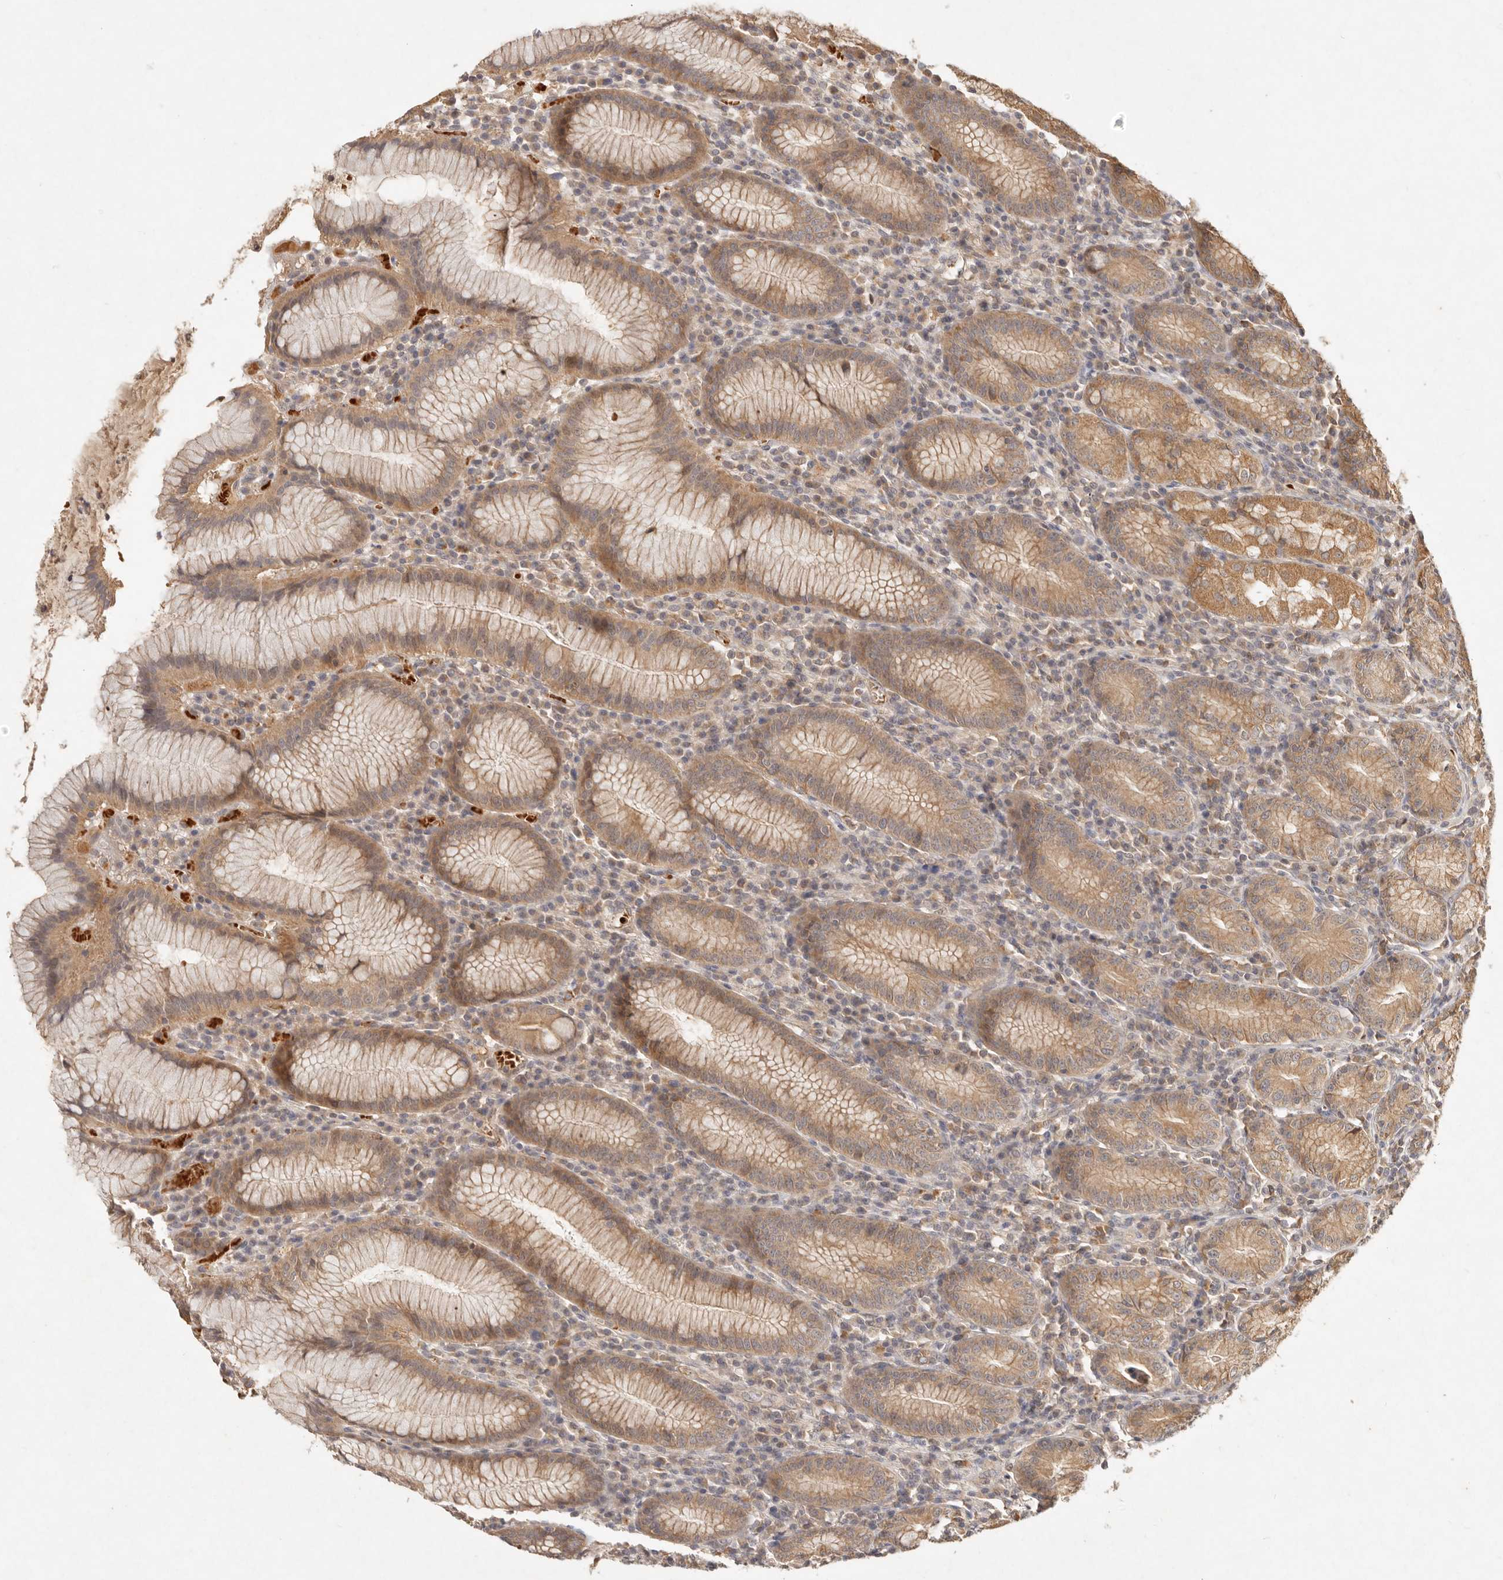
{"staining": {"intensity": "moderate", "quantity": ">75%", "location": "cytoplasmic/membranous"}, "tissue": "stomach", "cell_type": "Glandular cells", "image_type": "normal", "snomed": [{"axis": "morphology", "description": "Normal tissue, NOS"}, {"axis": "topography", "description": "Stomach"}], "caption": "Protein staining by immunohistochemistry (IHC) exhibits moderate cytoplasmic/membranous expression in about >75% of glandular cells in unremarkable stomach.", "gene": "FREM2", "patient": {"sex": "male", "age": 55}}